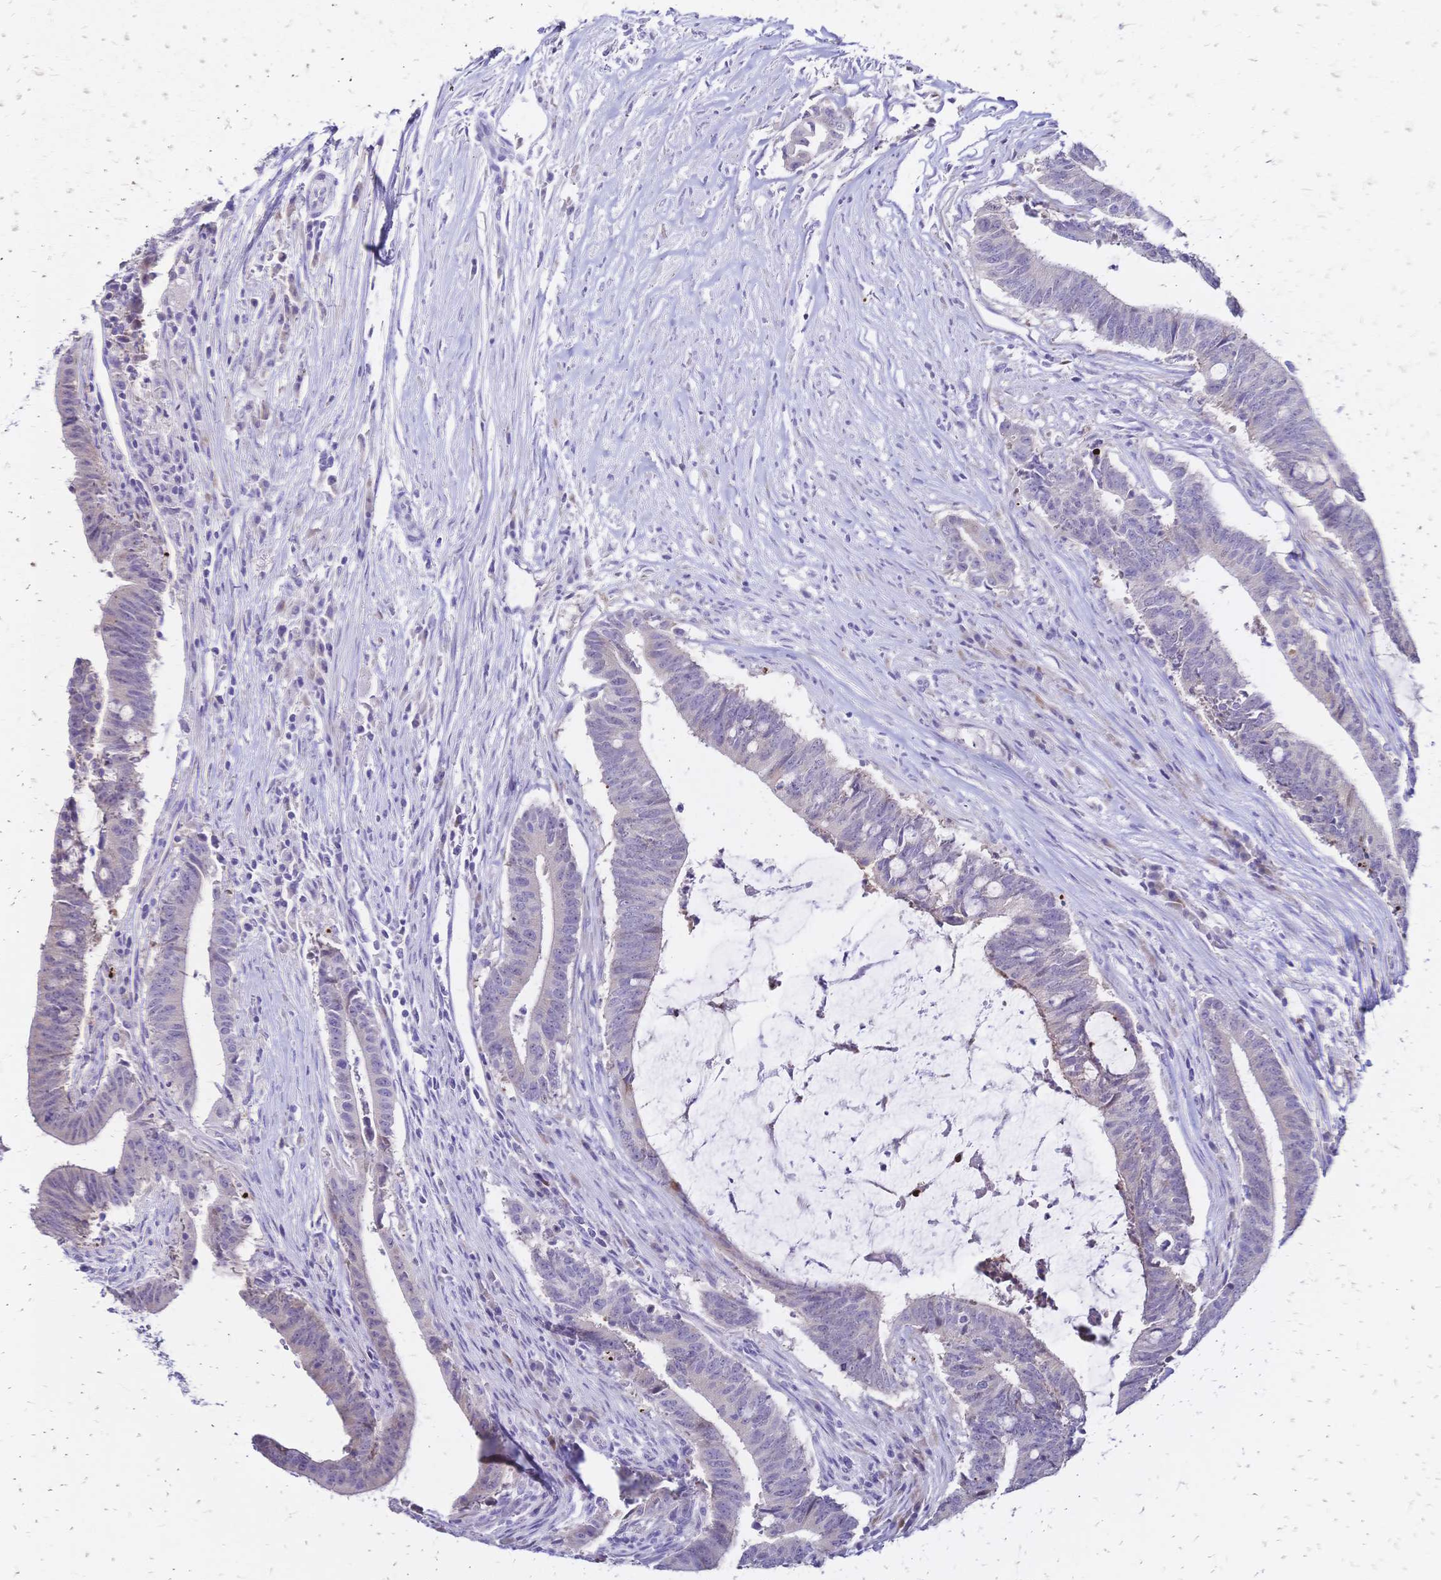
{"staining": {"intensity": "negative", "quantity": "none", "location": "none"}, "tissue": "colorectal cancer", "cell_type": "Tumor cells", "image_type": "cancer", "snomed": [{"axis": "morphology", "description": "Adenocarcinoma, NOS"}, {"axis": "topography", "description": "Colon"}], "caption": "Human colorectal cancer (adenocarcinoma) stained for a protein using immunohistochemistry reveals no expression in tumor cells.", "gene": "GRB7", "patient": {"sex": "female", "age": 43}}